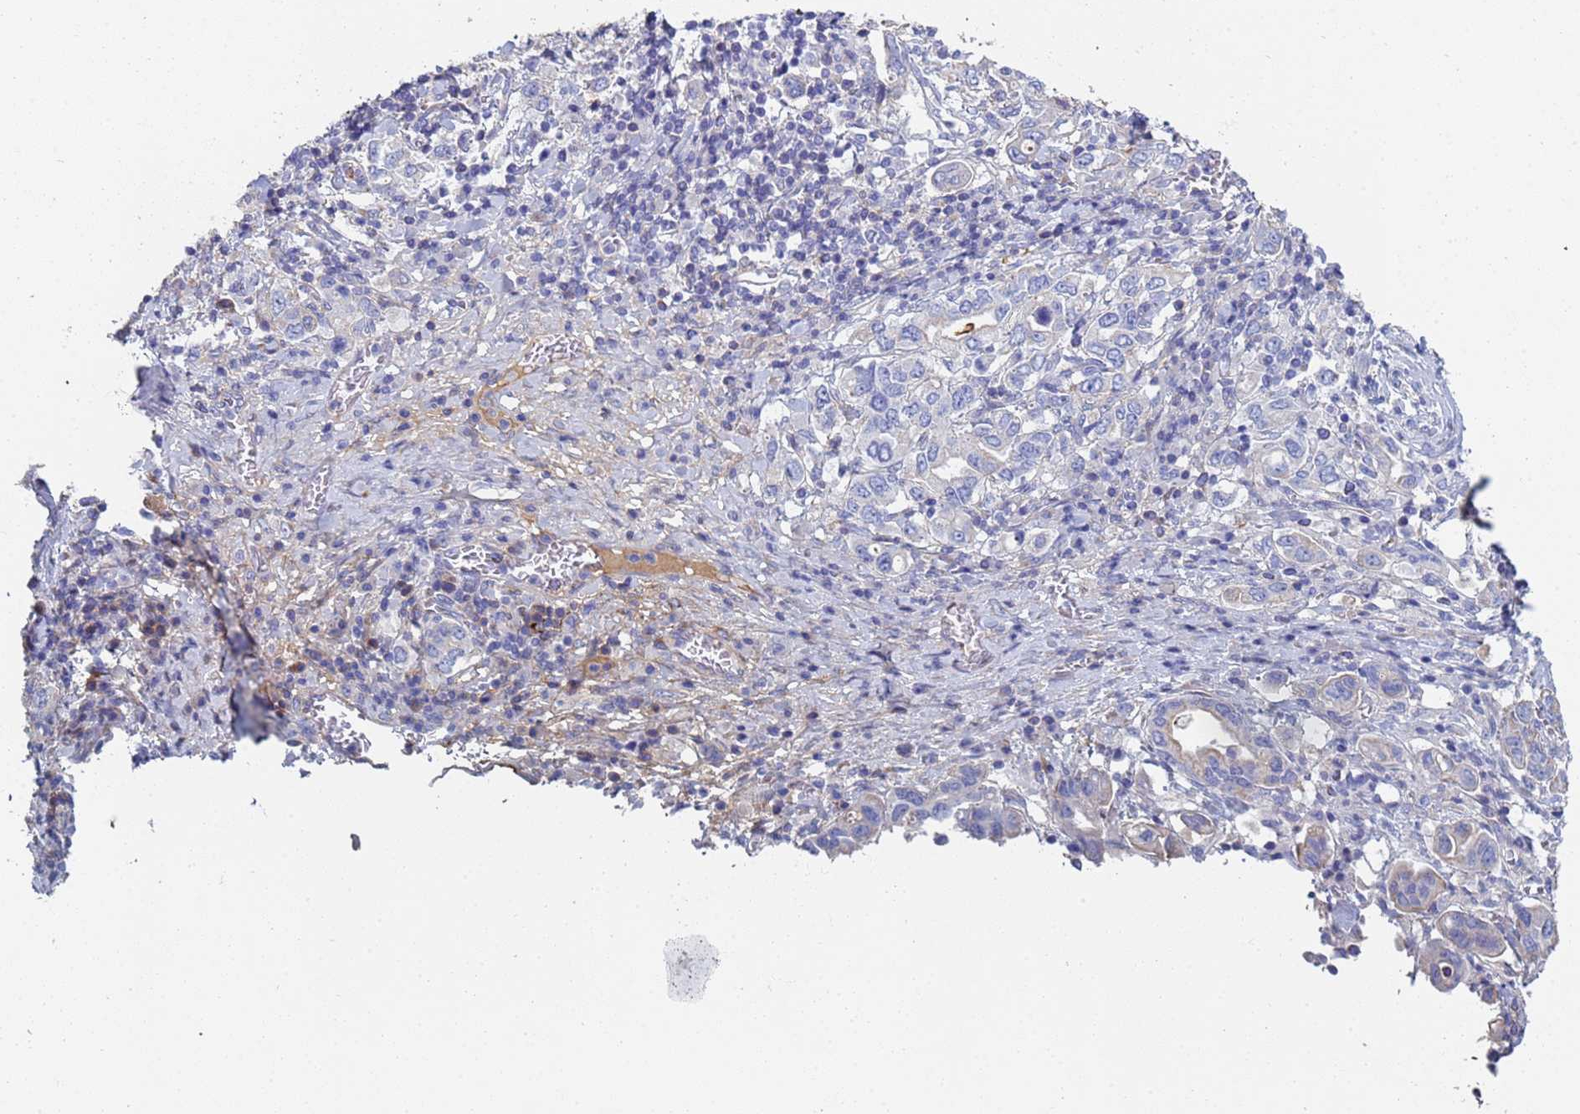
{"staining": {"intensity": "negative", "quantity": "none", "location": "none"}, "tissue": "stomach cancer", "cell_type": "Tumor cells", "image_type": "cancer", "snomed": [{"axis": "morphology", "description": "Adenocarcinoma, NOS"}, {"axis": "topography", "description": "Stomach, upper"}, {"axis": "topography", "description": "Stomach"}], "caption": "A high-resolution histopathology image shows IHC staining of stomach cancer (adenocarcinoma), which demonstrates no significant positivity in tumor cells. (Stains: DAB (3,3'-diaminobenzidine) IHC with hematoxylin counter stain, Microscopy: brightfield microscopy at high magnification).", "gene": "ABCA8", "patient": {"sex": "male", "age": 62}}